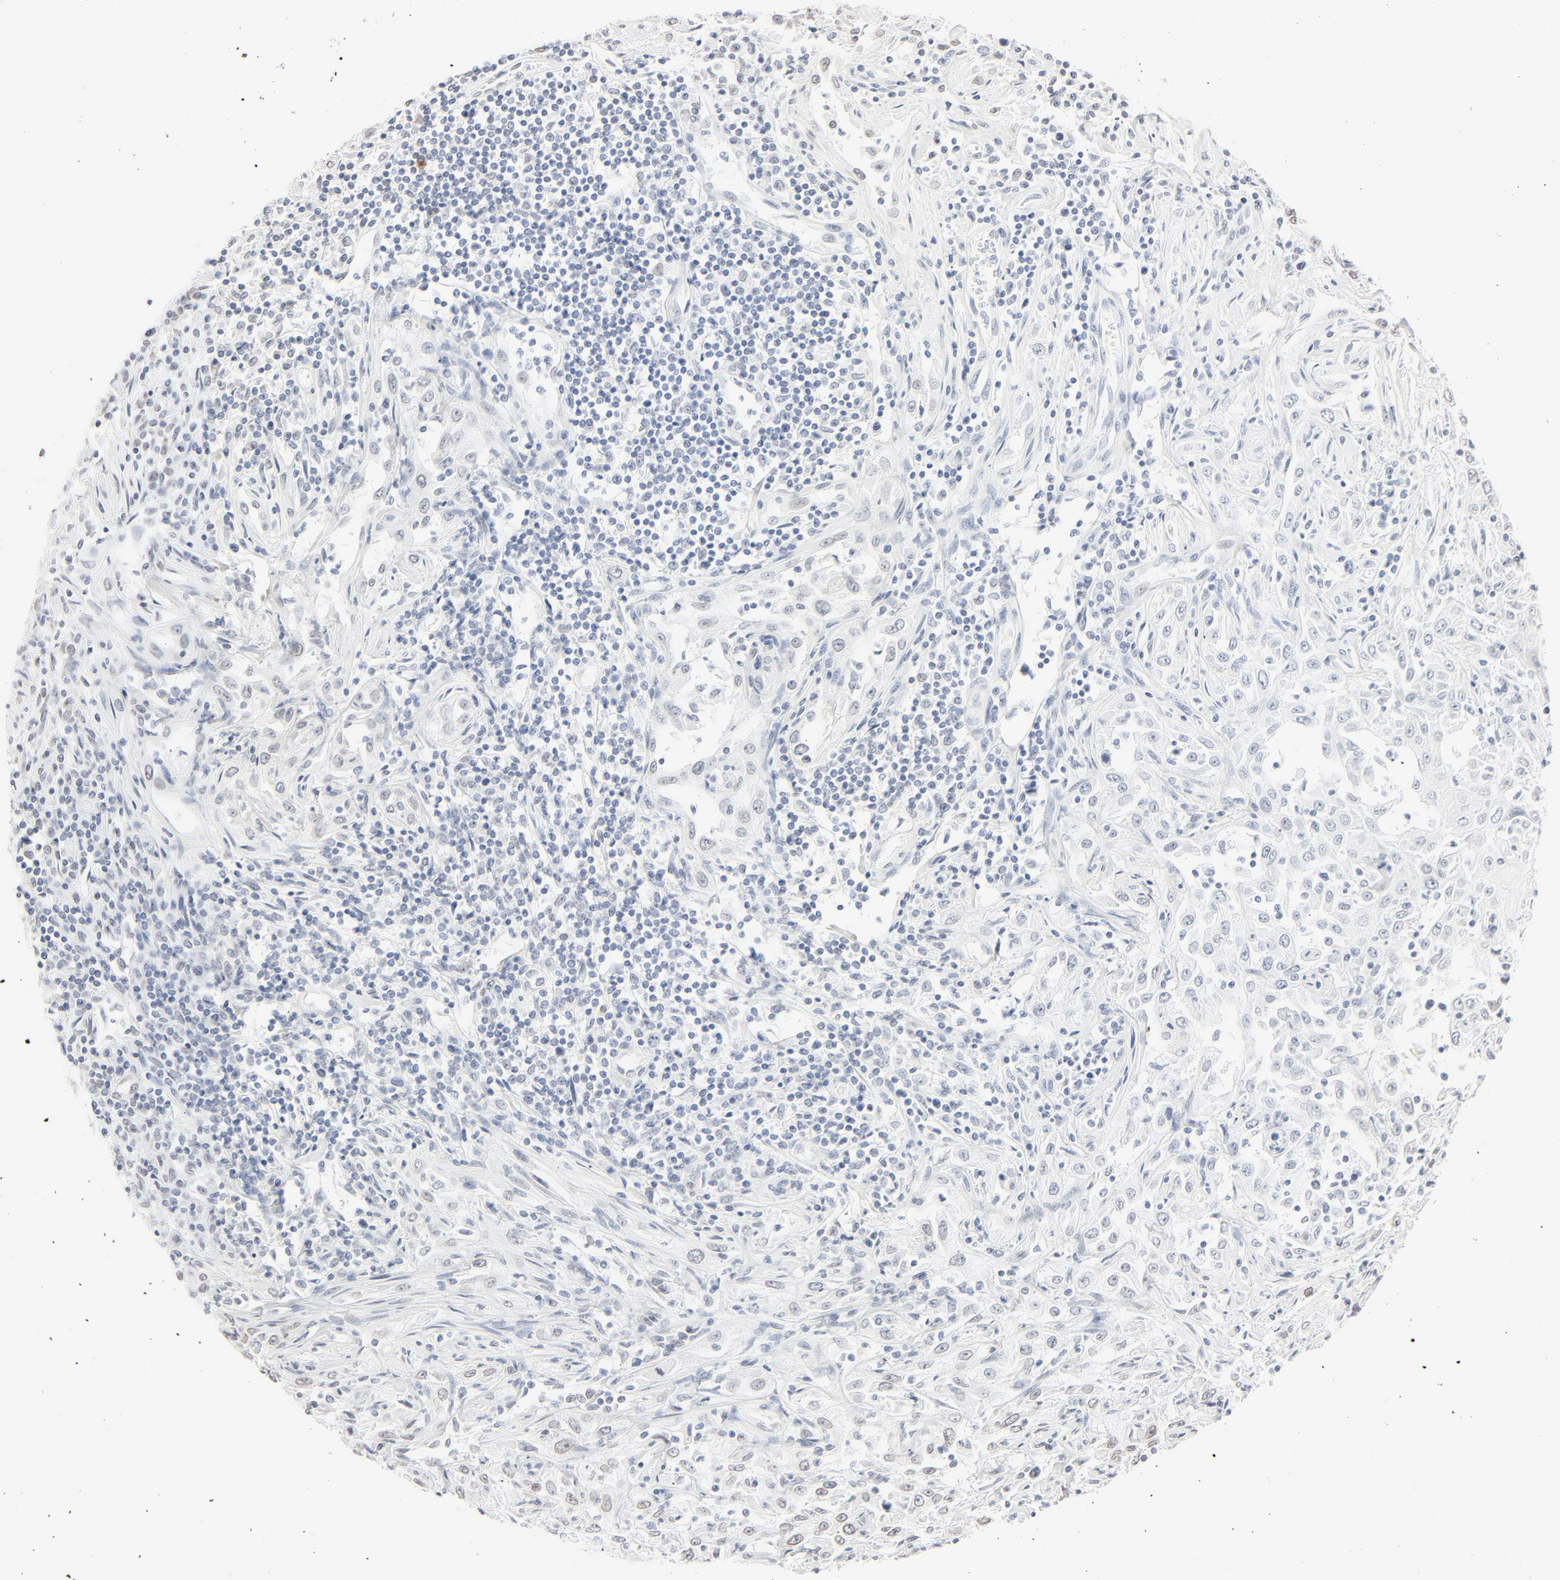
{"staining": {"intensity": "negative", "quantity": "none", "location": "none"}, "tissue": "head and neck cancer", "cell_type": "Tumor cells", "image_type": "cancer", "snomed": [{"axis": "morphology", "description": "Squamous cell carcinoma, NOS"}, {"axis": "topography", "description": "Oral tissue"}, {"axis": "topography", "description": "Head-Neck"}], "caption": "Head and neck cancer was stained to show a protein in brown. There is no significant staining in tumor cells.", "gene": "MAD1L1", "patient": {"sex": "female", "age": 76}}